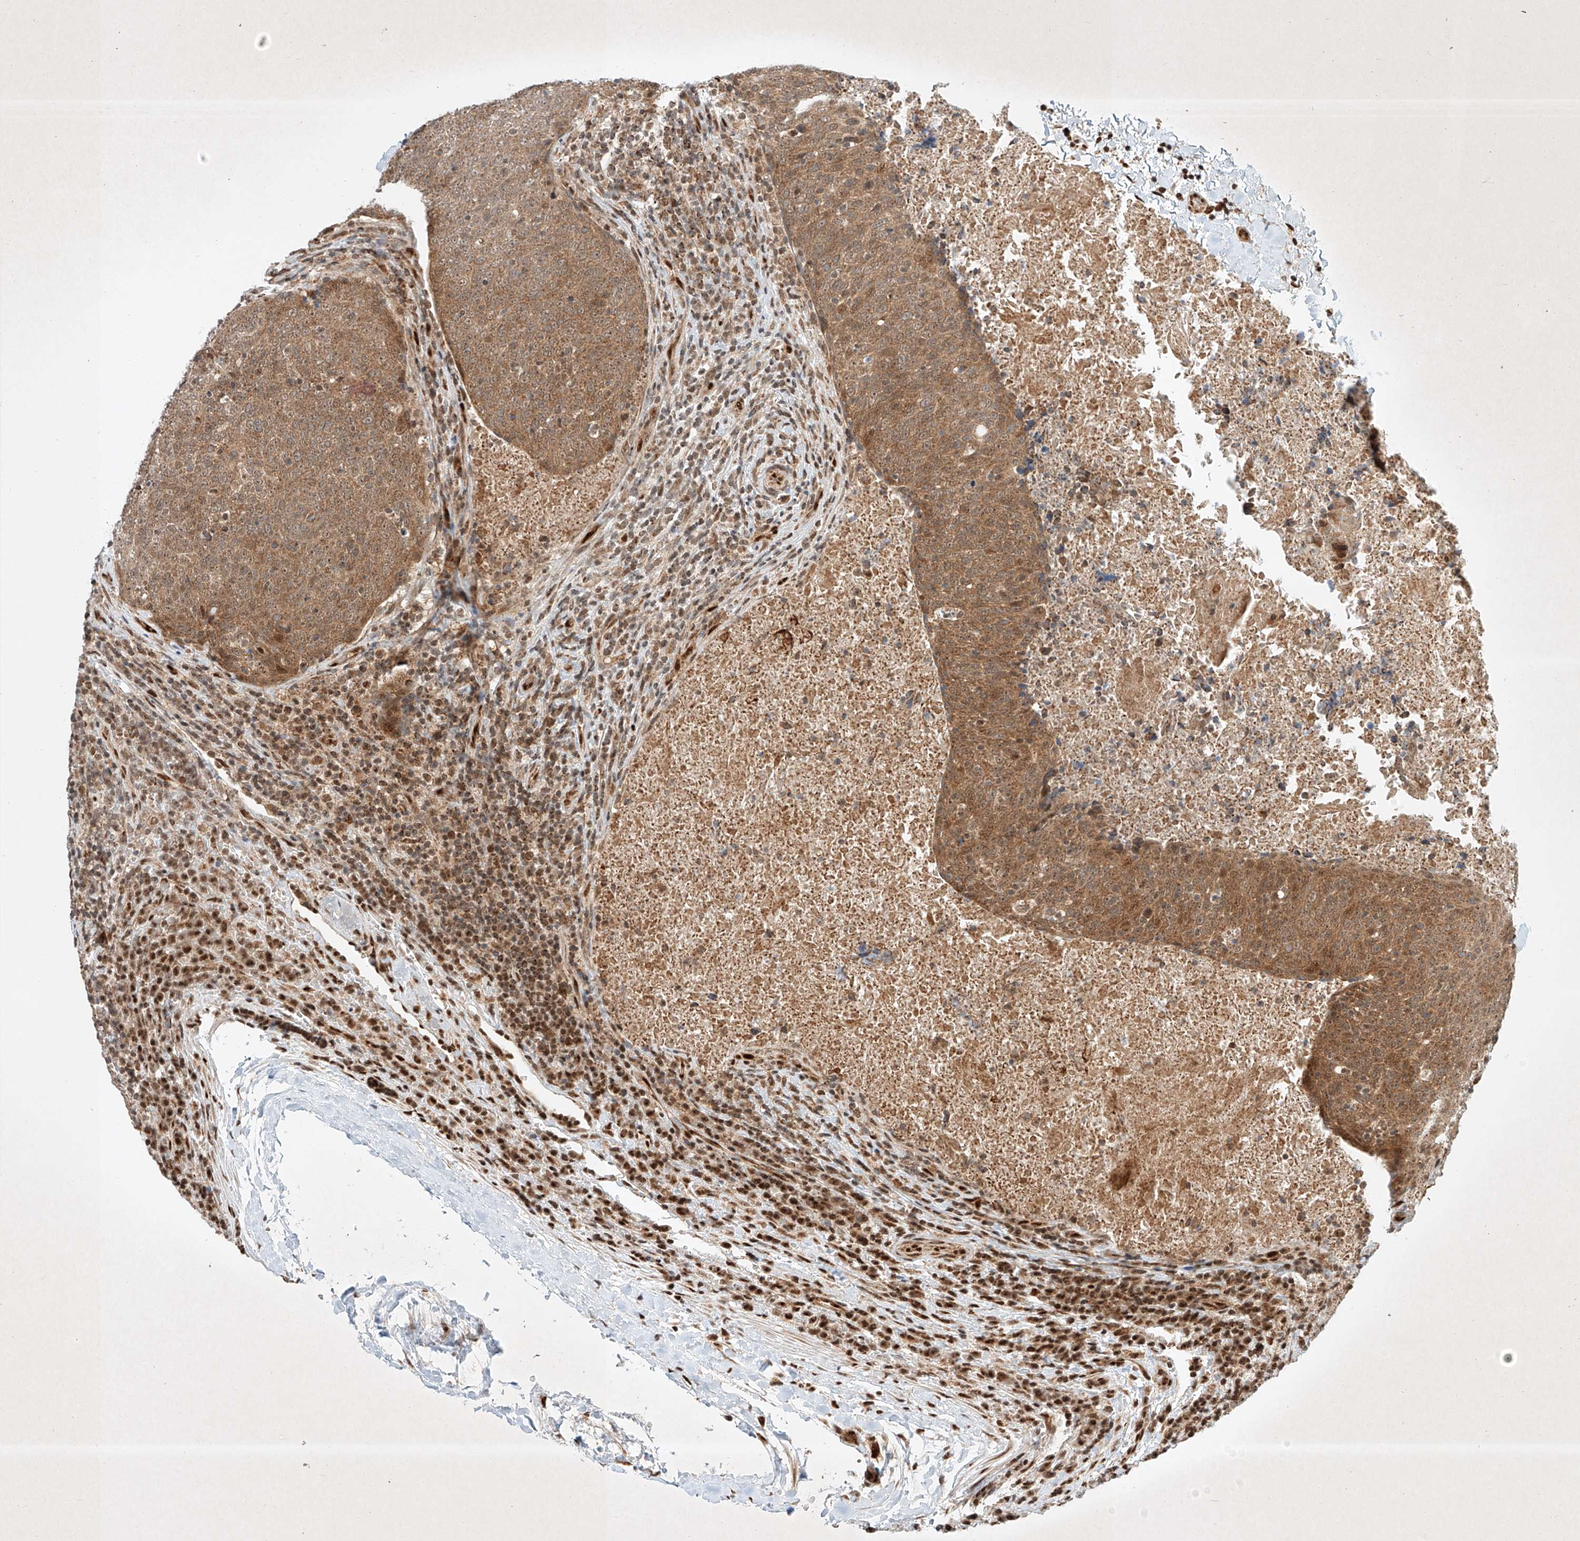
{"staining": {"intensity": "moderate", "quantity": ">75%", "location": "cytoplasmic/membranous"}, "tissue": "head and neck cancer", "cell_type": "Tumor cells", "image_type": "cancer", "snomed": [{"axis": "morphology", "description": "Squamous cell carcinoma, NOS"}, {"axis": "morphology", "description": "Squamous cell carcinoma, metastatic, NOS"}, {"axis": "topography", "description": "Lymph node"}, {"axis": "topography", "description": "Head-Neck"}], "caption": "Moderate cytoplasmic/membranous staining is seen in about >75% of tumor cells in head and neck squamous cell carcinoma. The protein is stained brown, and the nuclei are stained in blue (DAB IHC with brightfield microscopy, high magnification).", "gene": "EPG5", "patient": {"sex": "male", "age": 62}}